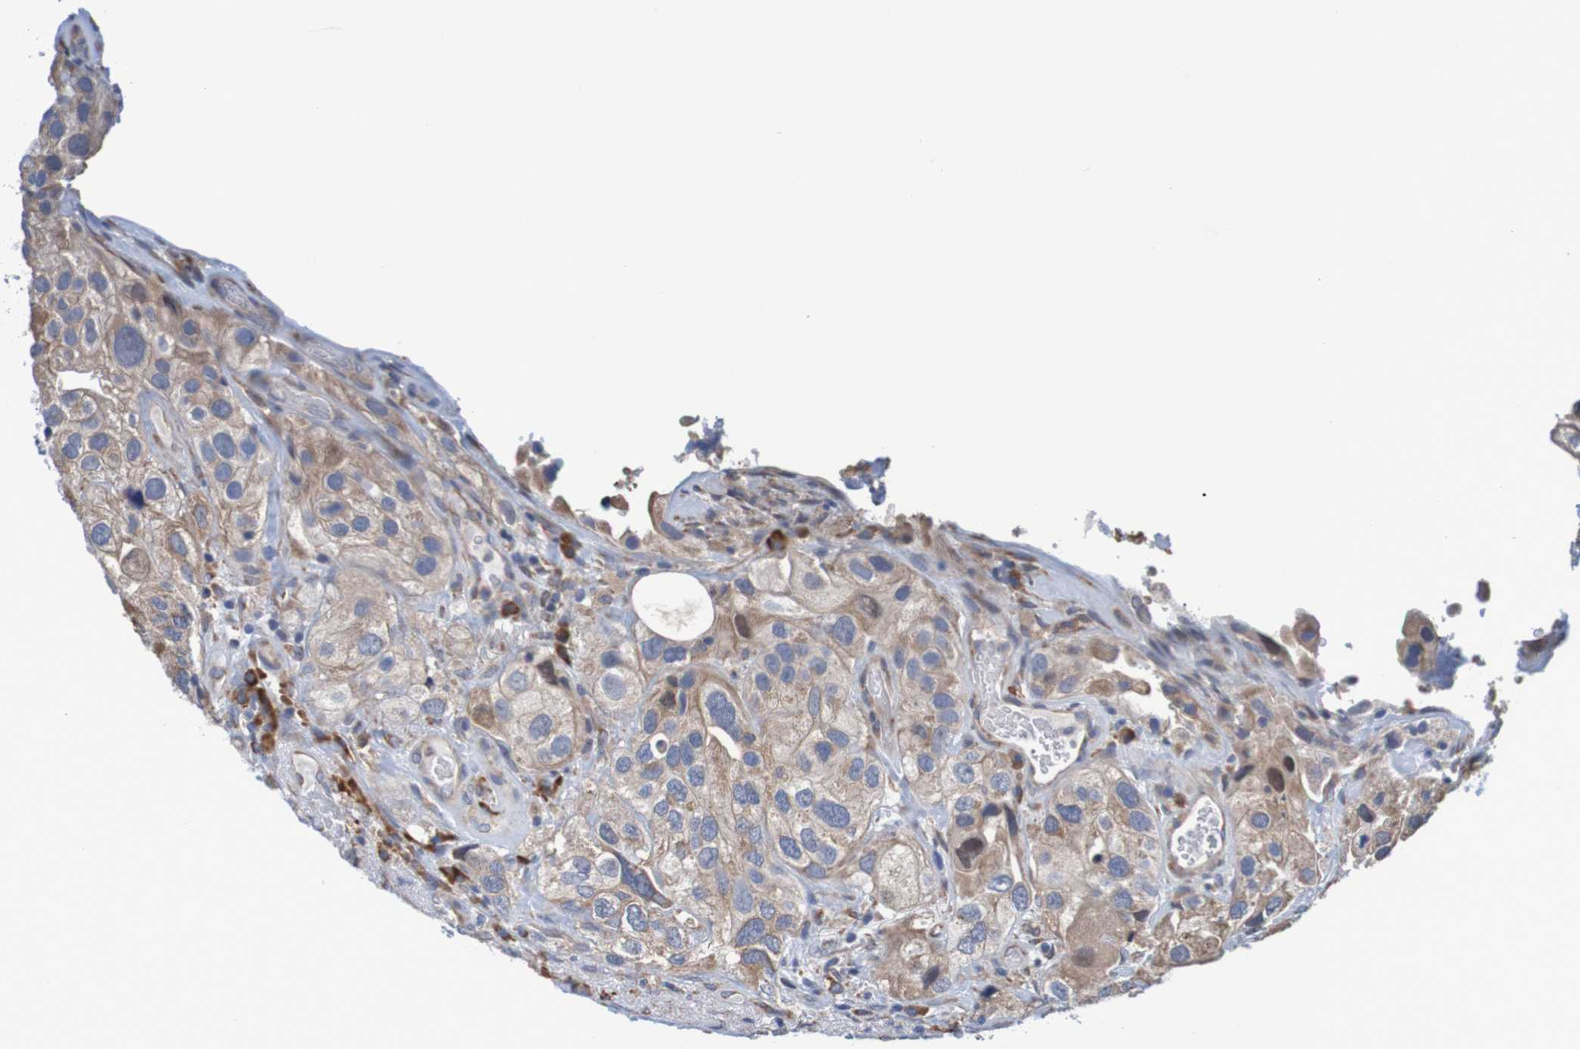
{"staining": {"intensity": "moderate", "quantity": ">75%", "location": "cytoplasmic/membranous"}, "tissue": "urothelial cancer", "cell_type": "Tumor cells", "image_type": "cancer", "snomed": [{"axis": "morphology", "description": "Urothelial carcinoma, High grade"}, {"axis": "topography", "description": "Urinary bladder"}], "caption": "A histopathology image of urothelial cancer stained for a protein shows moderate cytoplasmic/membranous brown staining in tumor cells. The protein is shown in brown color, while the nuclei are stained blue.", "gene": "CLDN18", "patient": {"sex": "female", "age": 64}}